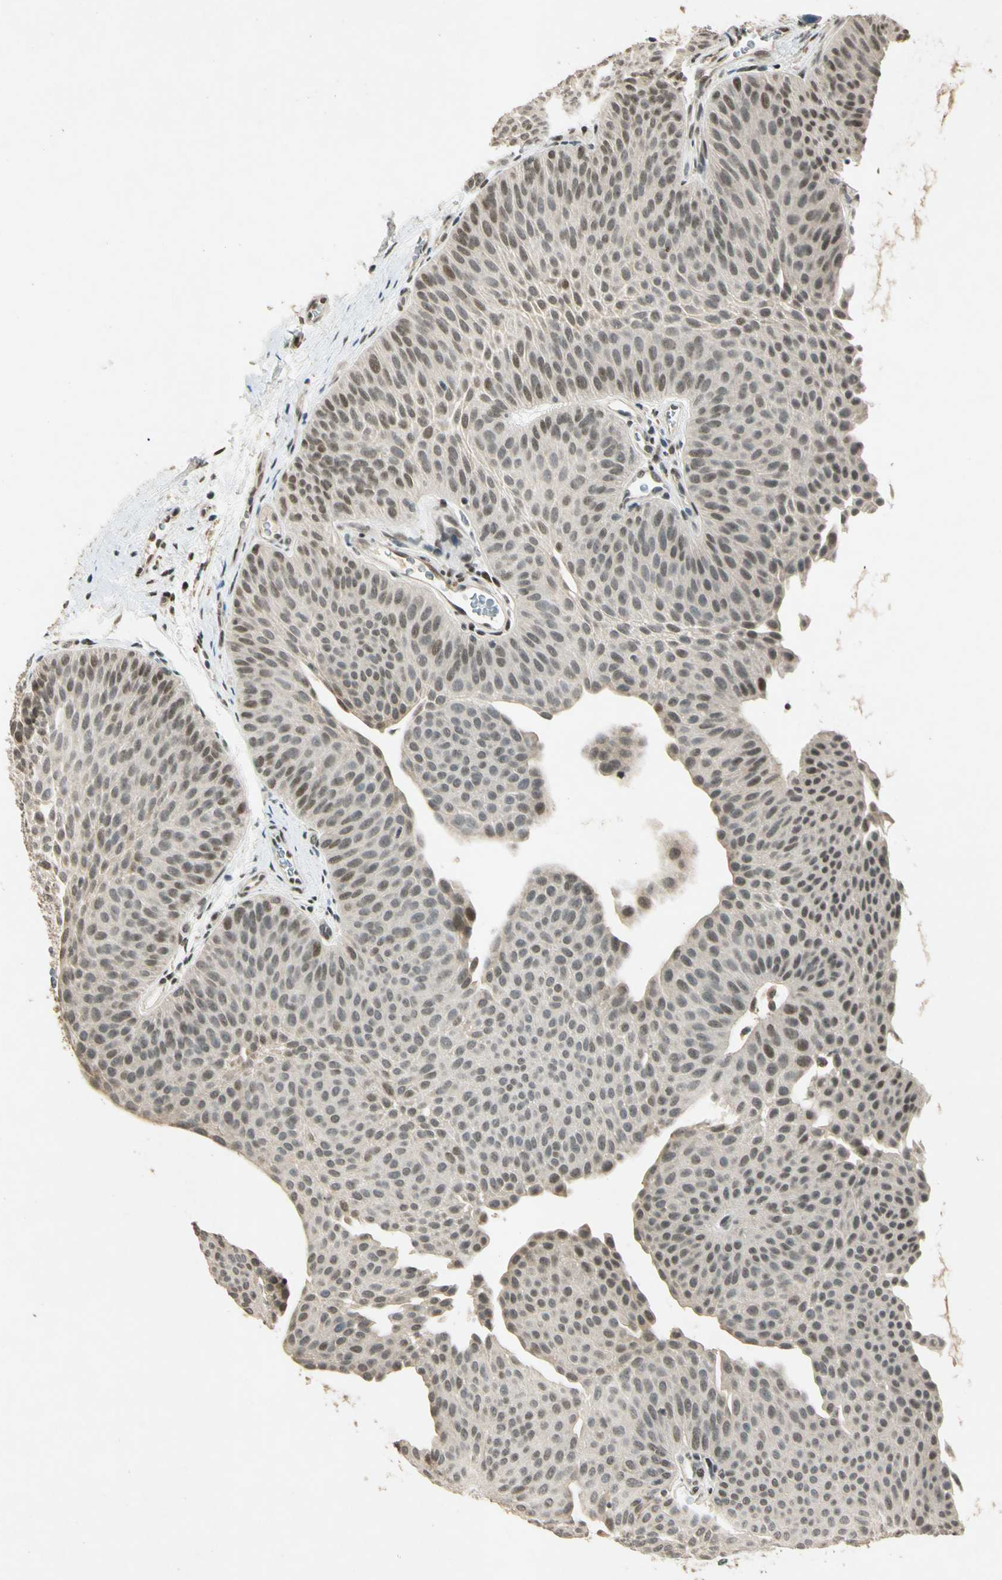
{"staining": {"intensity": "moderate", "quantity": ">75%", "location": "cytoplasmic/membranous,nuclear"}, "tissue": "urothelial cancer", "cell_type": "Tumor cells", "image_type": "cancer", "snomed": [{"axis": "morphology", "description": "Urothelial carcinoma, Low grade"}, {"axis": "topography", "description": "Urinary bladder"}], "caption": "IHC (DAB) staining of urothelial cancer exhibits moderate cytoplasmic/membranous and nuclear protein staining in about >75% of tumor cells. (DAB = brown stain, brightfield microscopy at high magnification).", "gene": "ZBTB4", "patient": {"sex": "female", "age": 60}}